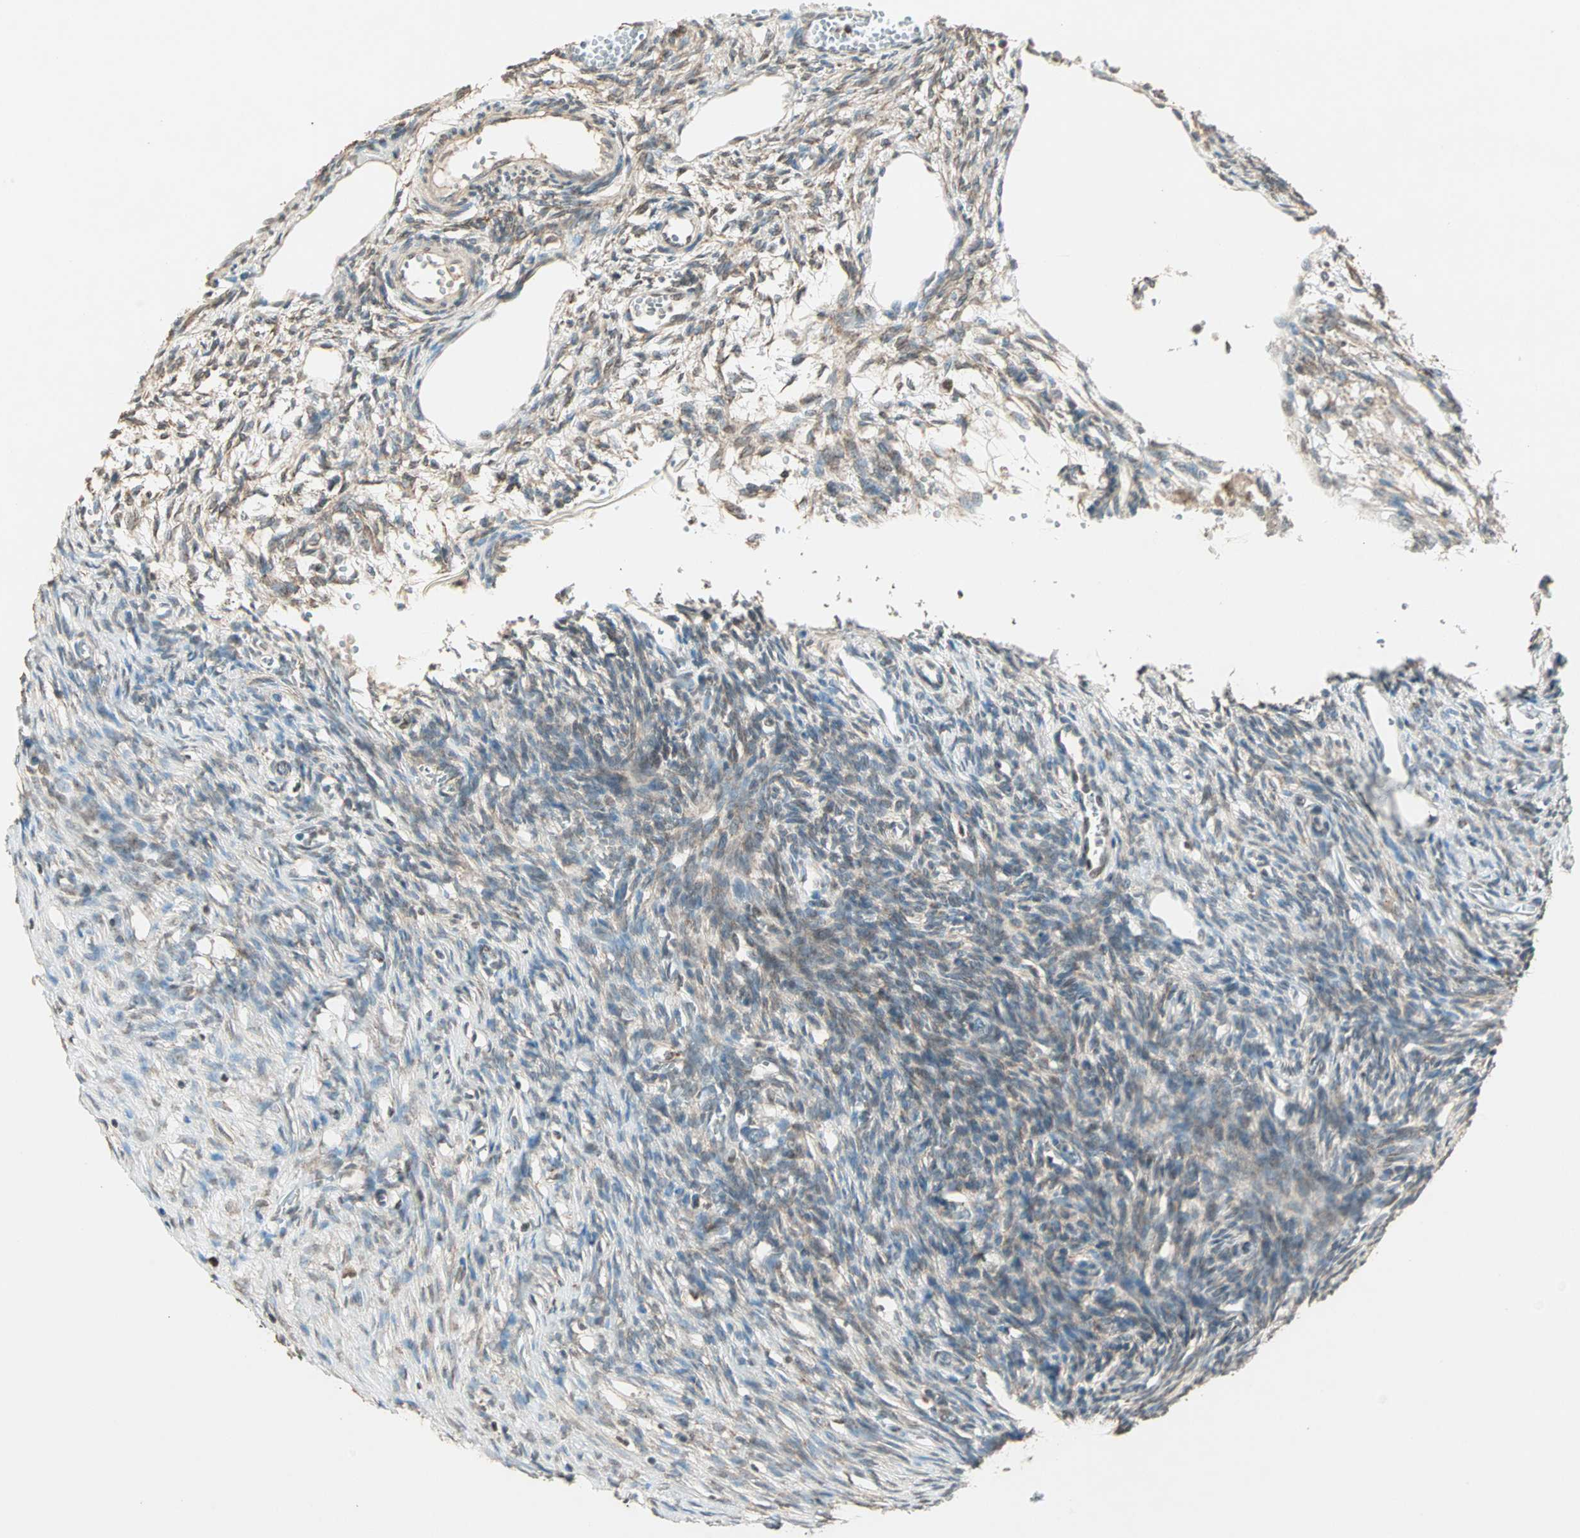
{"staining": {"intensity": "weak", "quantity": "25%-75%", "location": "cytoplasmic/membranous"}, "tissue": "ovary", "cell_type": "Follicle cells", "image_type": "normal", "snomed": [{"axis": "morphology", "description": "Normal tissue, NOS"}, {"axis": "topography", "description": "Ovary"}], "caption": "Immunohistochemistry staining of normal ovary, which exhibits low levels of weak cytoplasmic/membranous positivity in about 25%-75% of follicle cells indicating weak cytoplasmic/membranous protein staining. The staining was performed using DAB (3,3'-diaminobenzidine) (brown) for protein detection and nuclei were counterstained in hematoxylin (blue).", "gene": "PRELID1", "patient": {"sex": "female", "age": 33}}